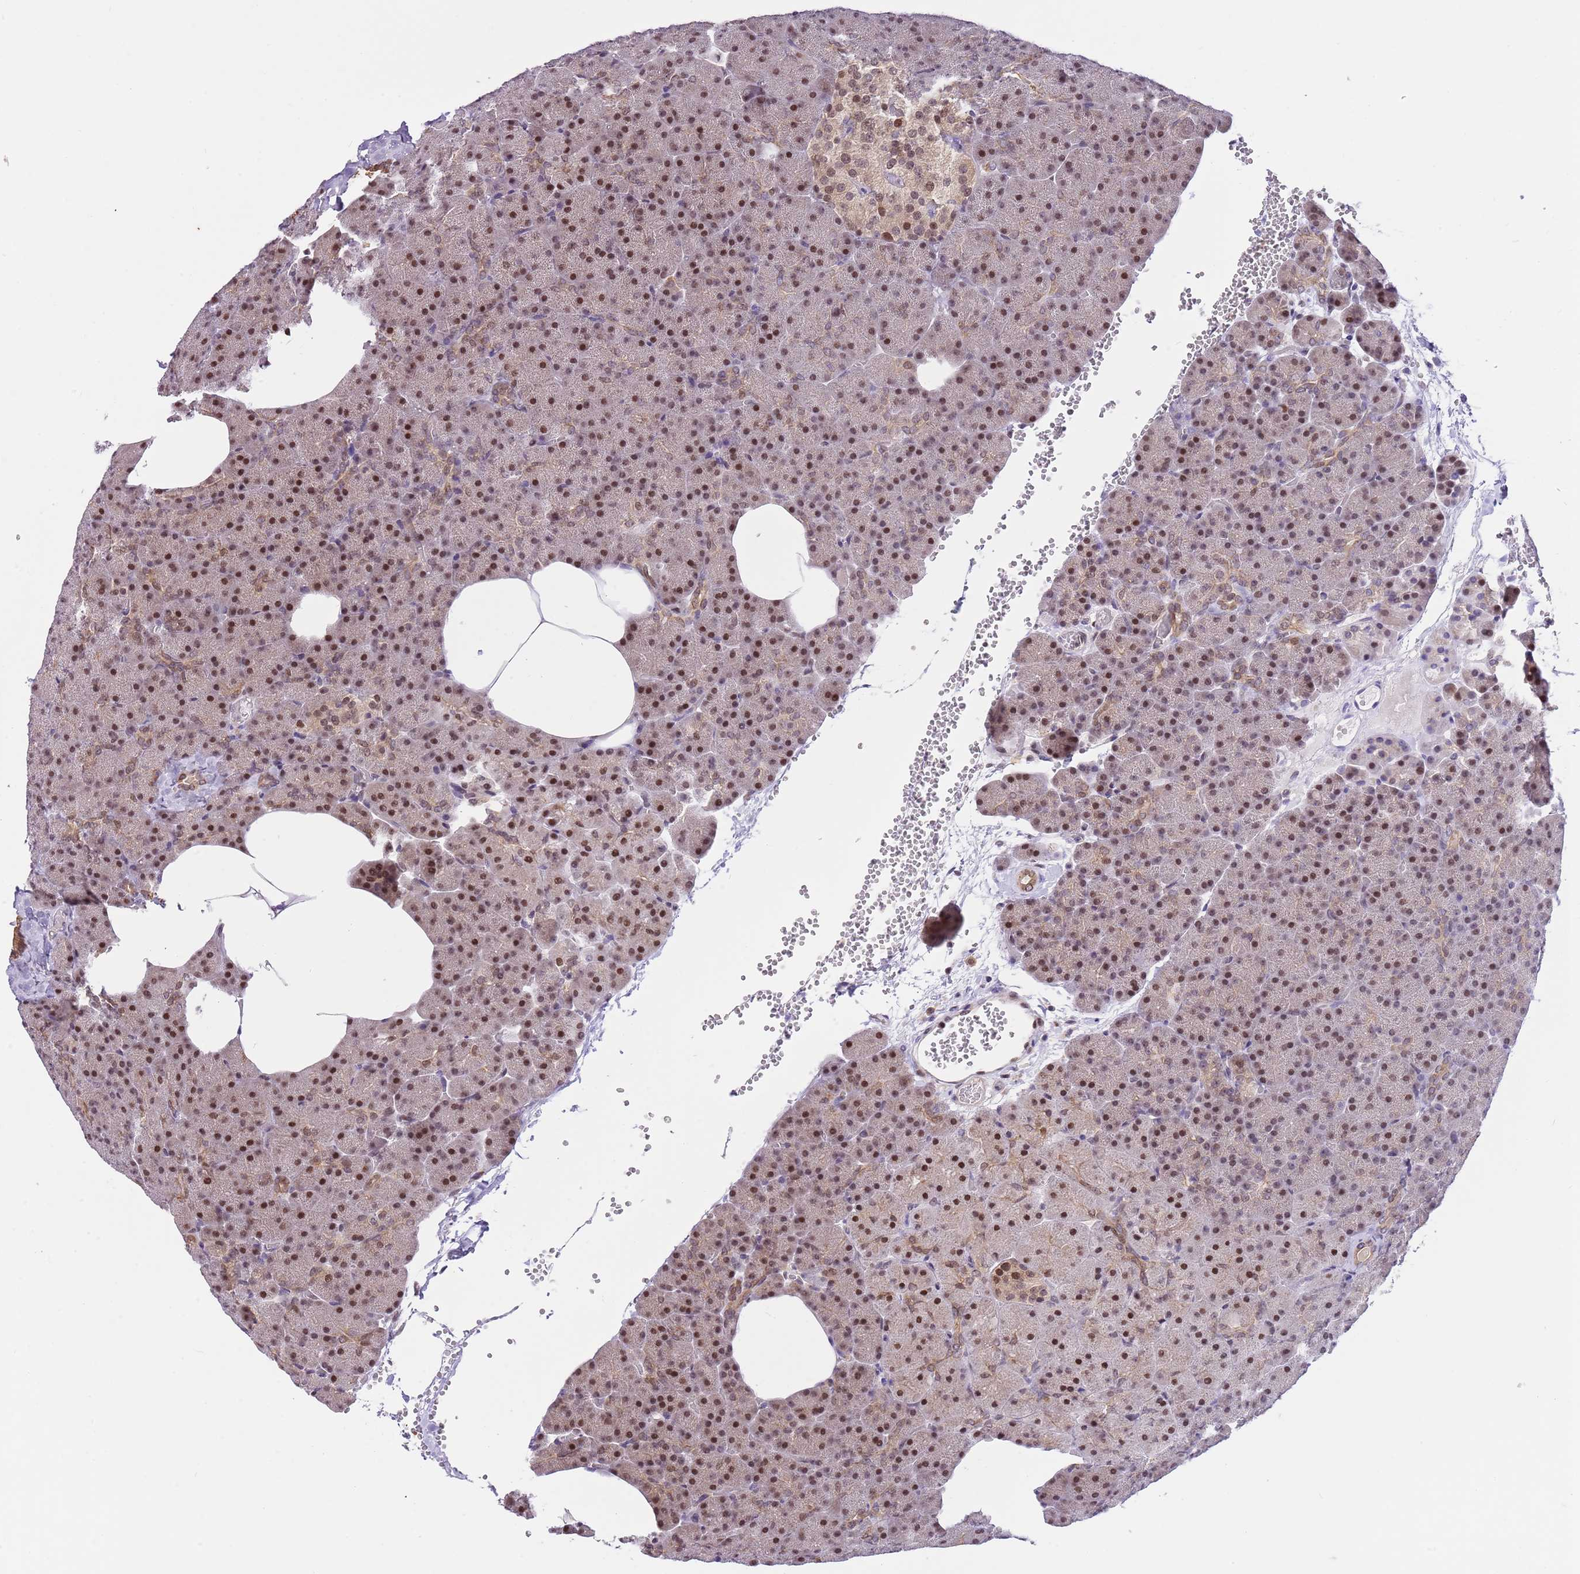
{"staining": {"intensity": "moderate", "quantity": ">75%", "location": "cytoplasmic/membranous,nuclear"}, "tissue": "pancreas", "cell_type": "Exocrine glandular cells", "image_type": "normal", "snomed": [{"axis": "morphology", "description": "Normal tissue, NOS"}, {"axis": "morphology", "description": "Carcinoid, malignant, NOS"}, {"axis": "topography", "description": "Pancreas"}], "caption": "IHC of unremarkable human pancreas shows medium levels of moderate cytoplasmic/membranous,nuclear expression in about >75% of exocrine glandular cells. The protein is shown in brown color, while the nuclei are stained blue.", "gene": "RFK", "patient": {"sex": "female", "age": 35}}